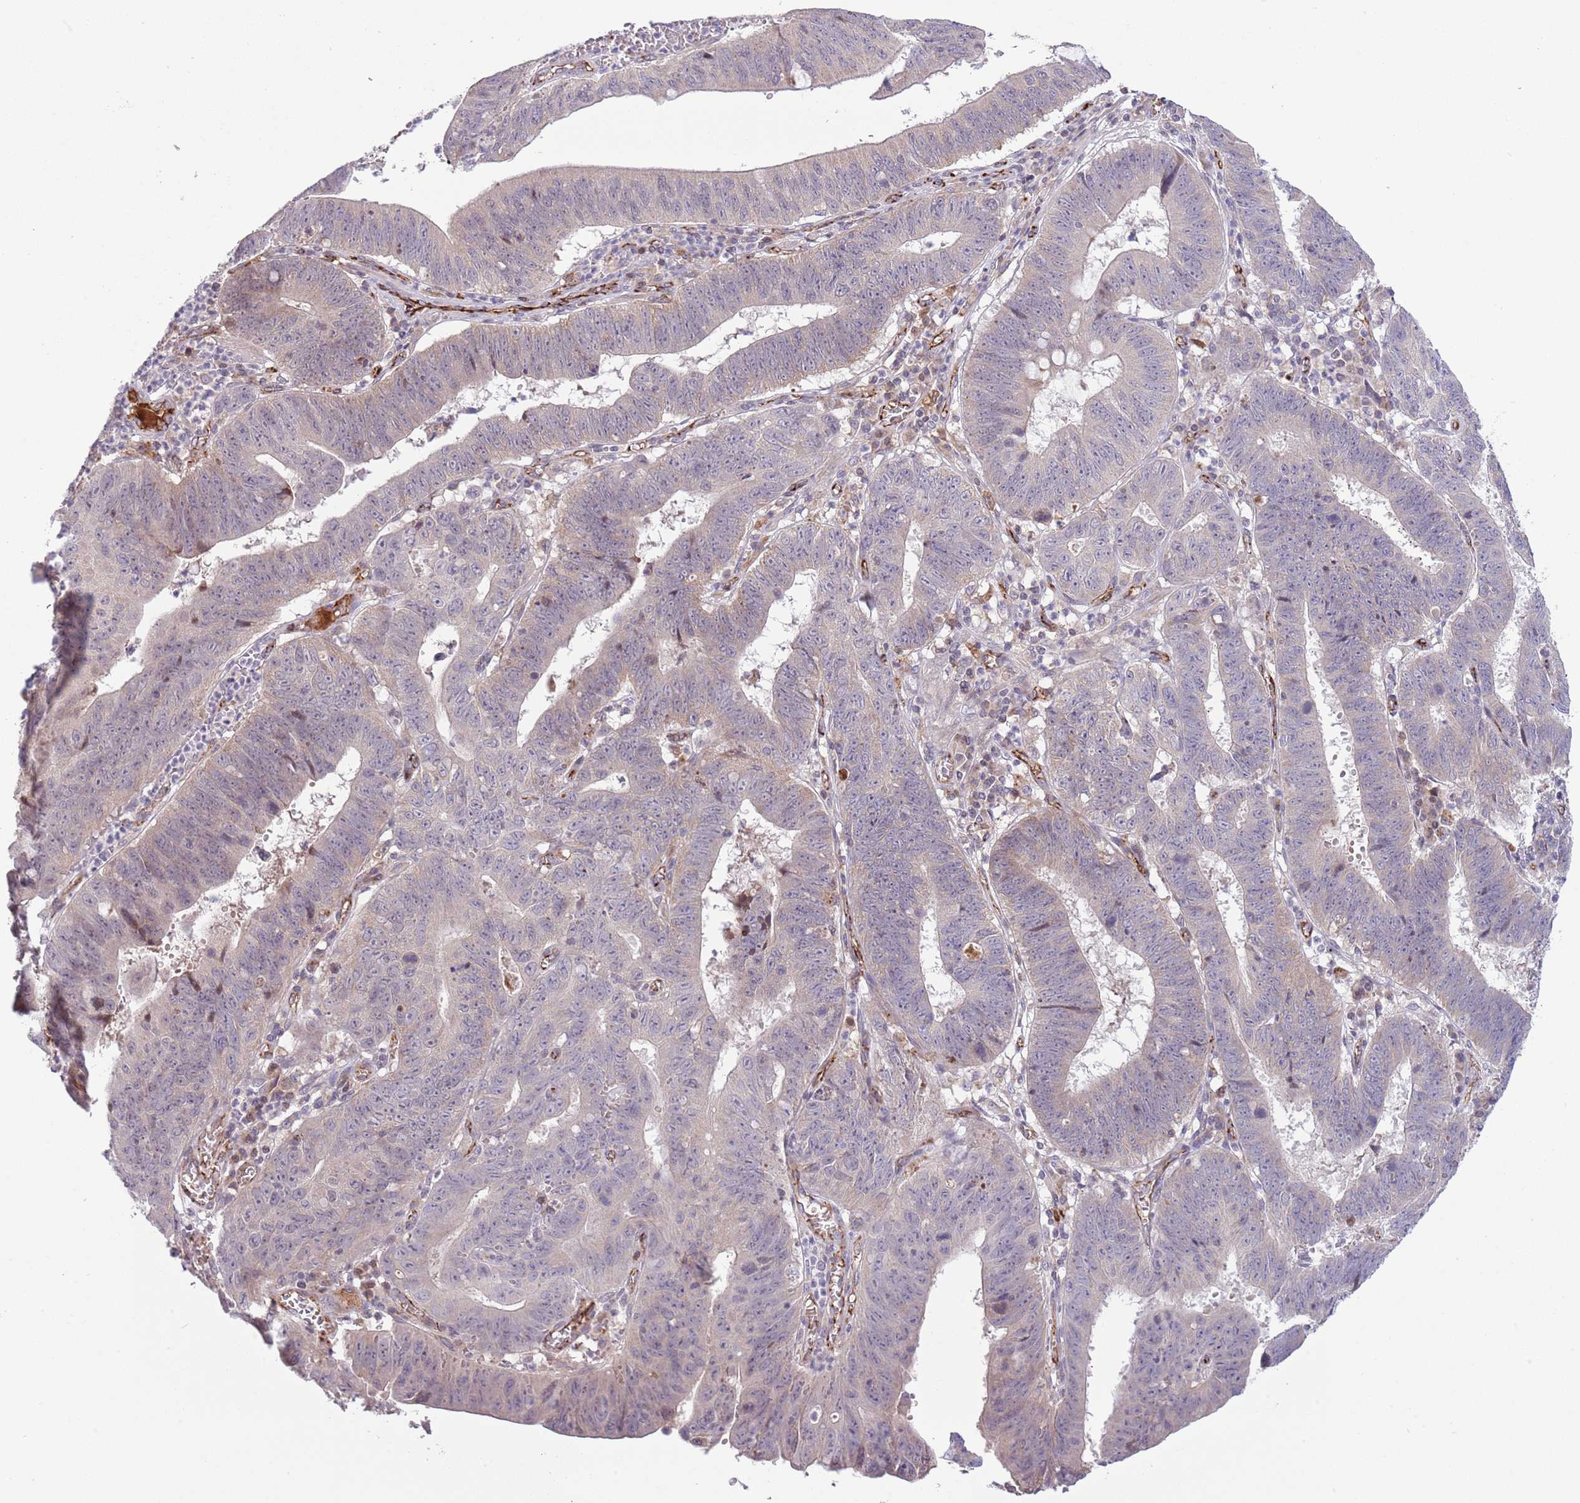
{"staining": {"intensity": "negative", "quantity": "none", "location": "none"}, "tissue": "stomach cancer", "cell_type": "Tumor cells", "image_type": "cancer", "snomed": [{"axis": "morphology", "description": "Adenocarcinoma, NOS"}, {"axis": "topography", "description": "Stomach"}], "caption": "An IHC histopathology image of adenocarcinoma (stomach) is shown. There is no staining in tumor cells of adenocarcinoma (stomach).", "gene": "DPP10", "patient": {"sex": "male", "age": 59}}